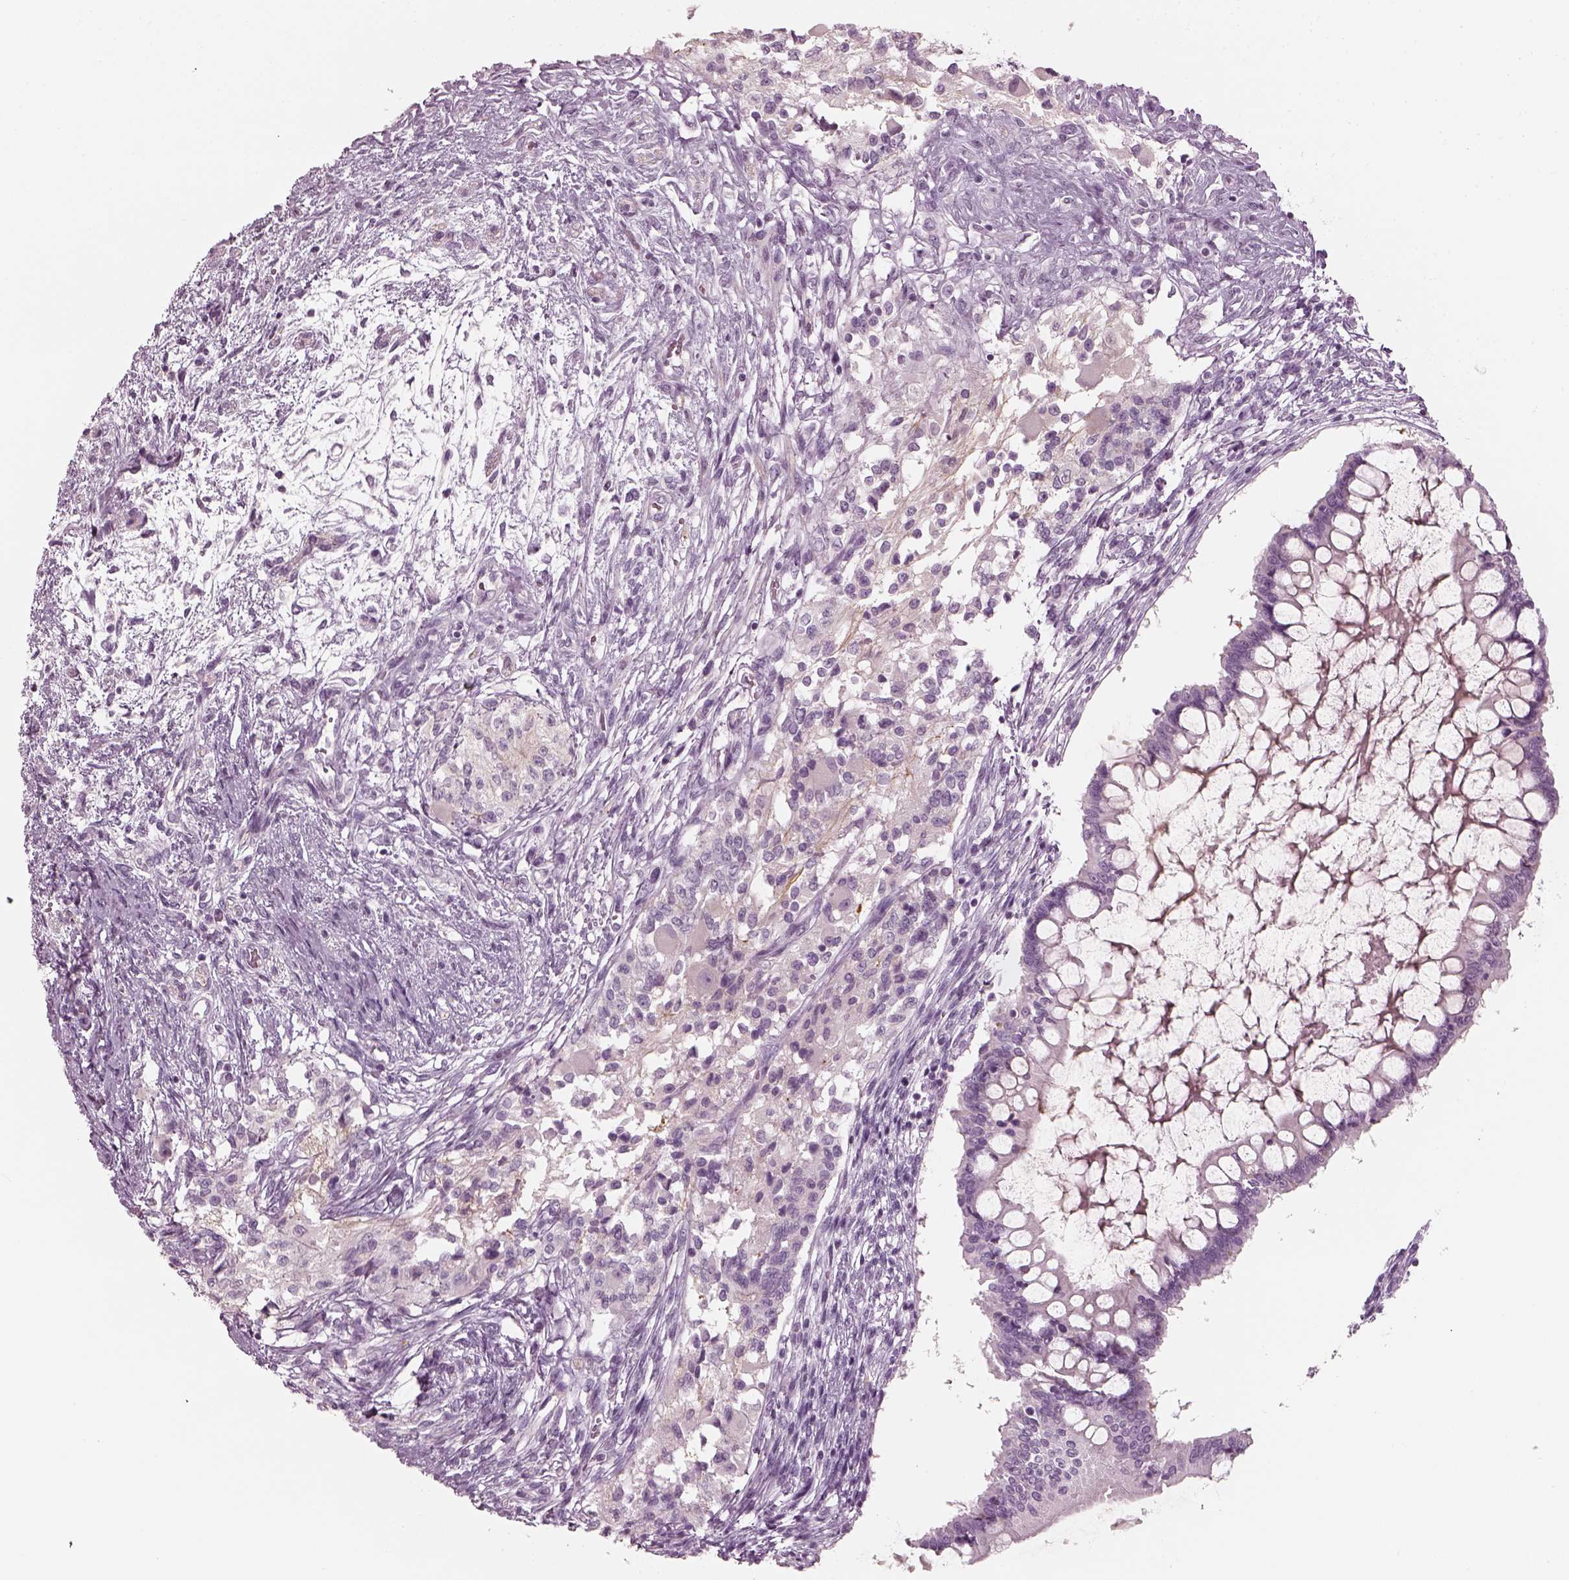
{"staining": {"intensity": "negative", "quantity": "none", "location": "none"}, "tissue": "testis cancer", "cell_type": "Tumor cells", "image_type": "cancer", "snomed": [{"axis": "morphology", "description": "Carcinoma, Embryonal, NOS"}, {"axis": "topography", "description": "Testis"}], "caption": "An immunohistochemistry micrograph of embryonal carcinoma (testis) is shown. There is no staining in tumor cells of embryonal carcinoma (testis). Brightfield microscopy of IHC stained with DAB (brown) and hematoxylin (blue), captured at high magnification.", "gene": "CNTN1", "patient": {"sex": "male", "age": 37}}